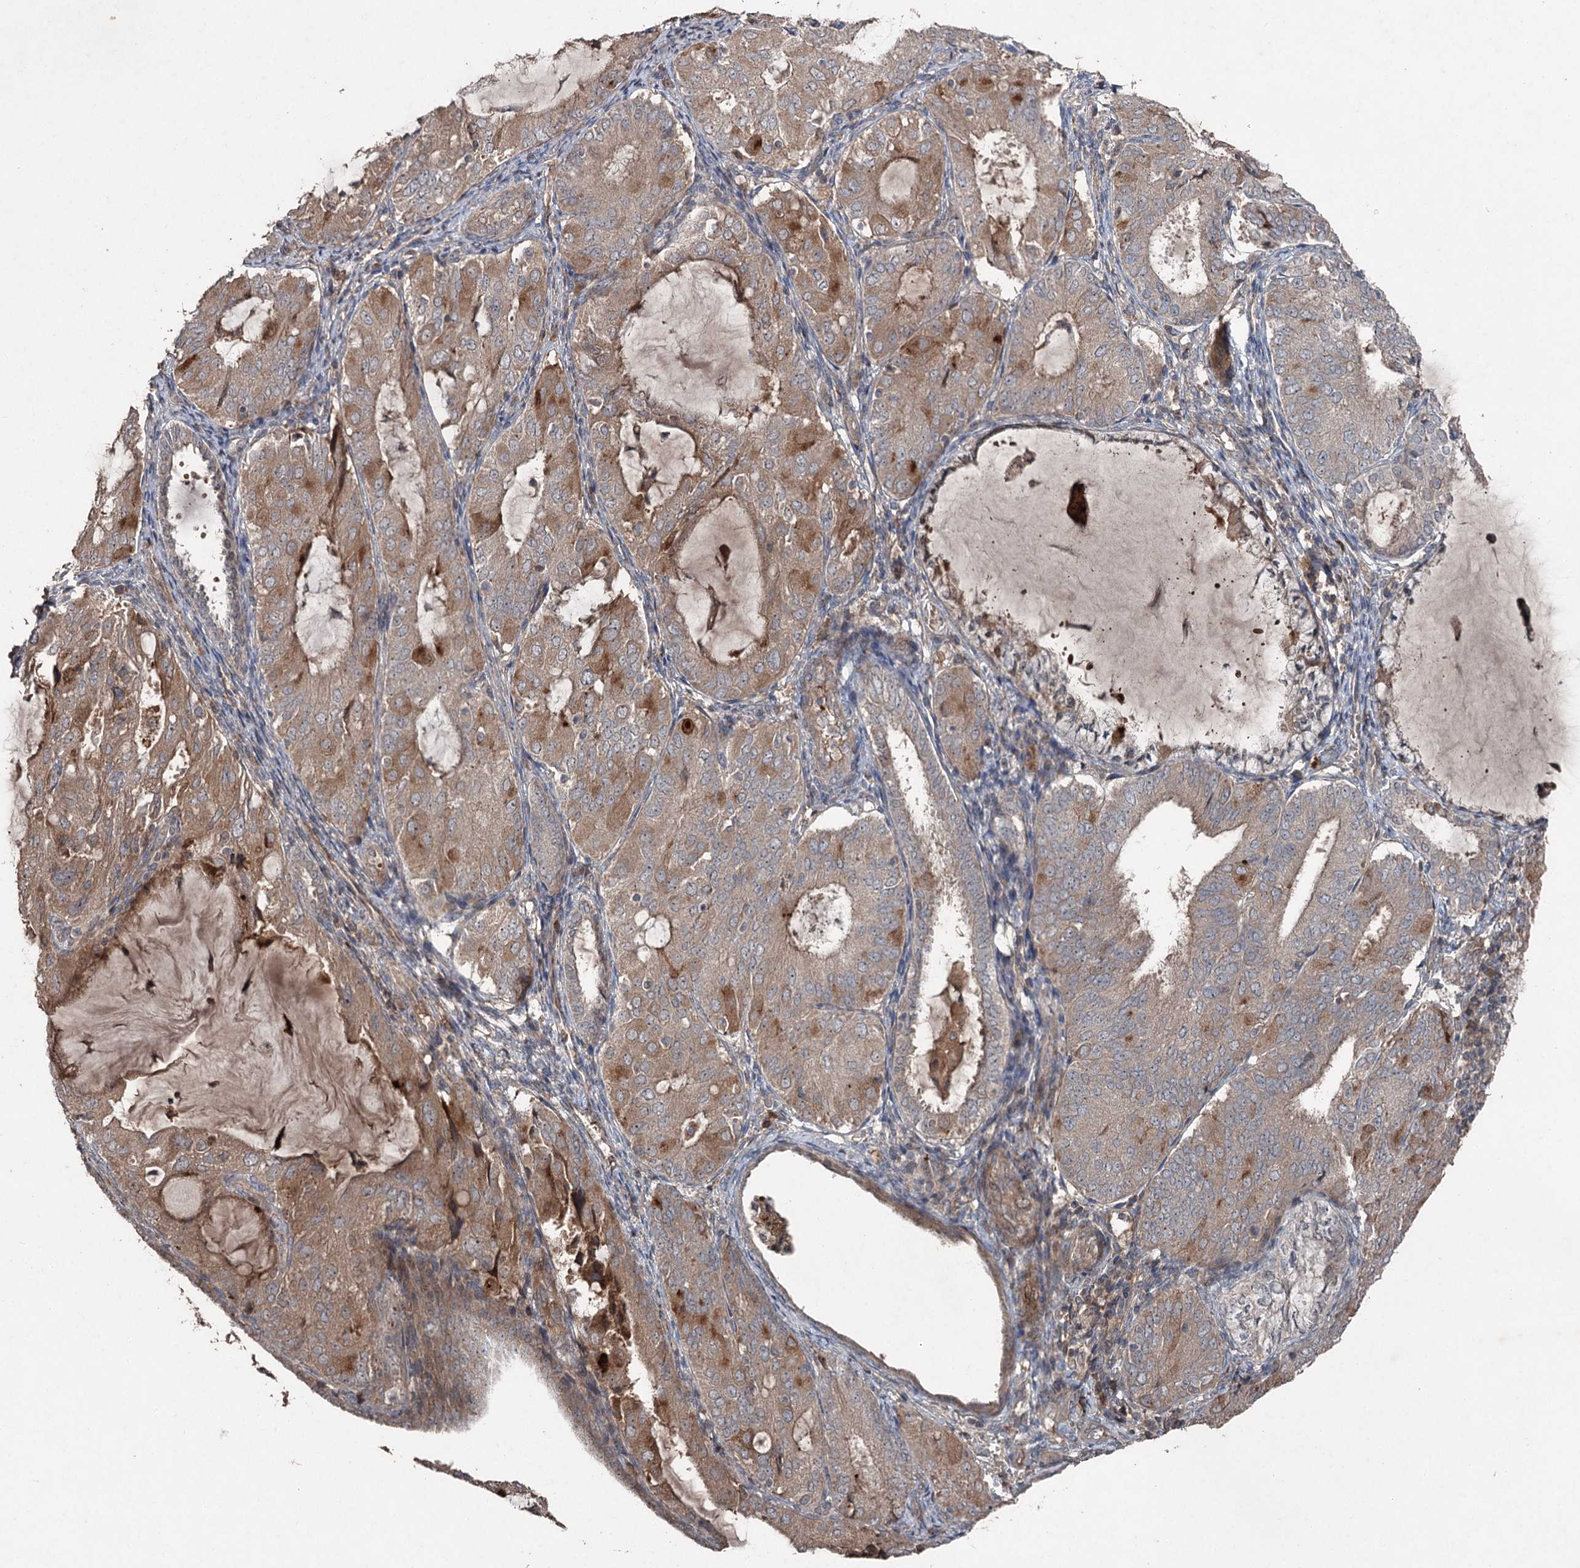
{"staining": {"intensity": "moderate", "quantity": ">75%", "location": "cytoplasmic/membranous"}, "tissue": "endometrial cancer", "cell_type": "Tumor cells", "image_type": "cancer", "snomed": [{"axis": "morphology", "description": "Adenocarcinoma, NOS"}, {"axis": "topography", "description": "Endometrium"}], "caption": "Tumor cells display medium levels of moderate cytoplasmic/membranous expression in about >75% of cells in endometrial adenocarcinoma.", "gene": "MAPK8IP2", "patient": {"sex": "female", "age": 81}}